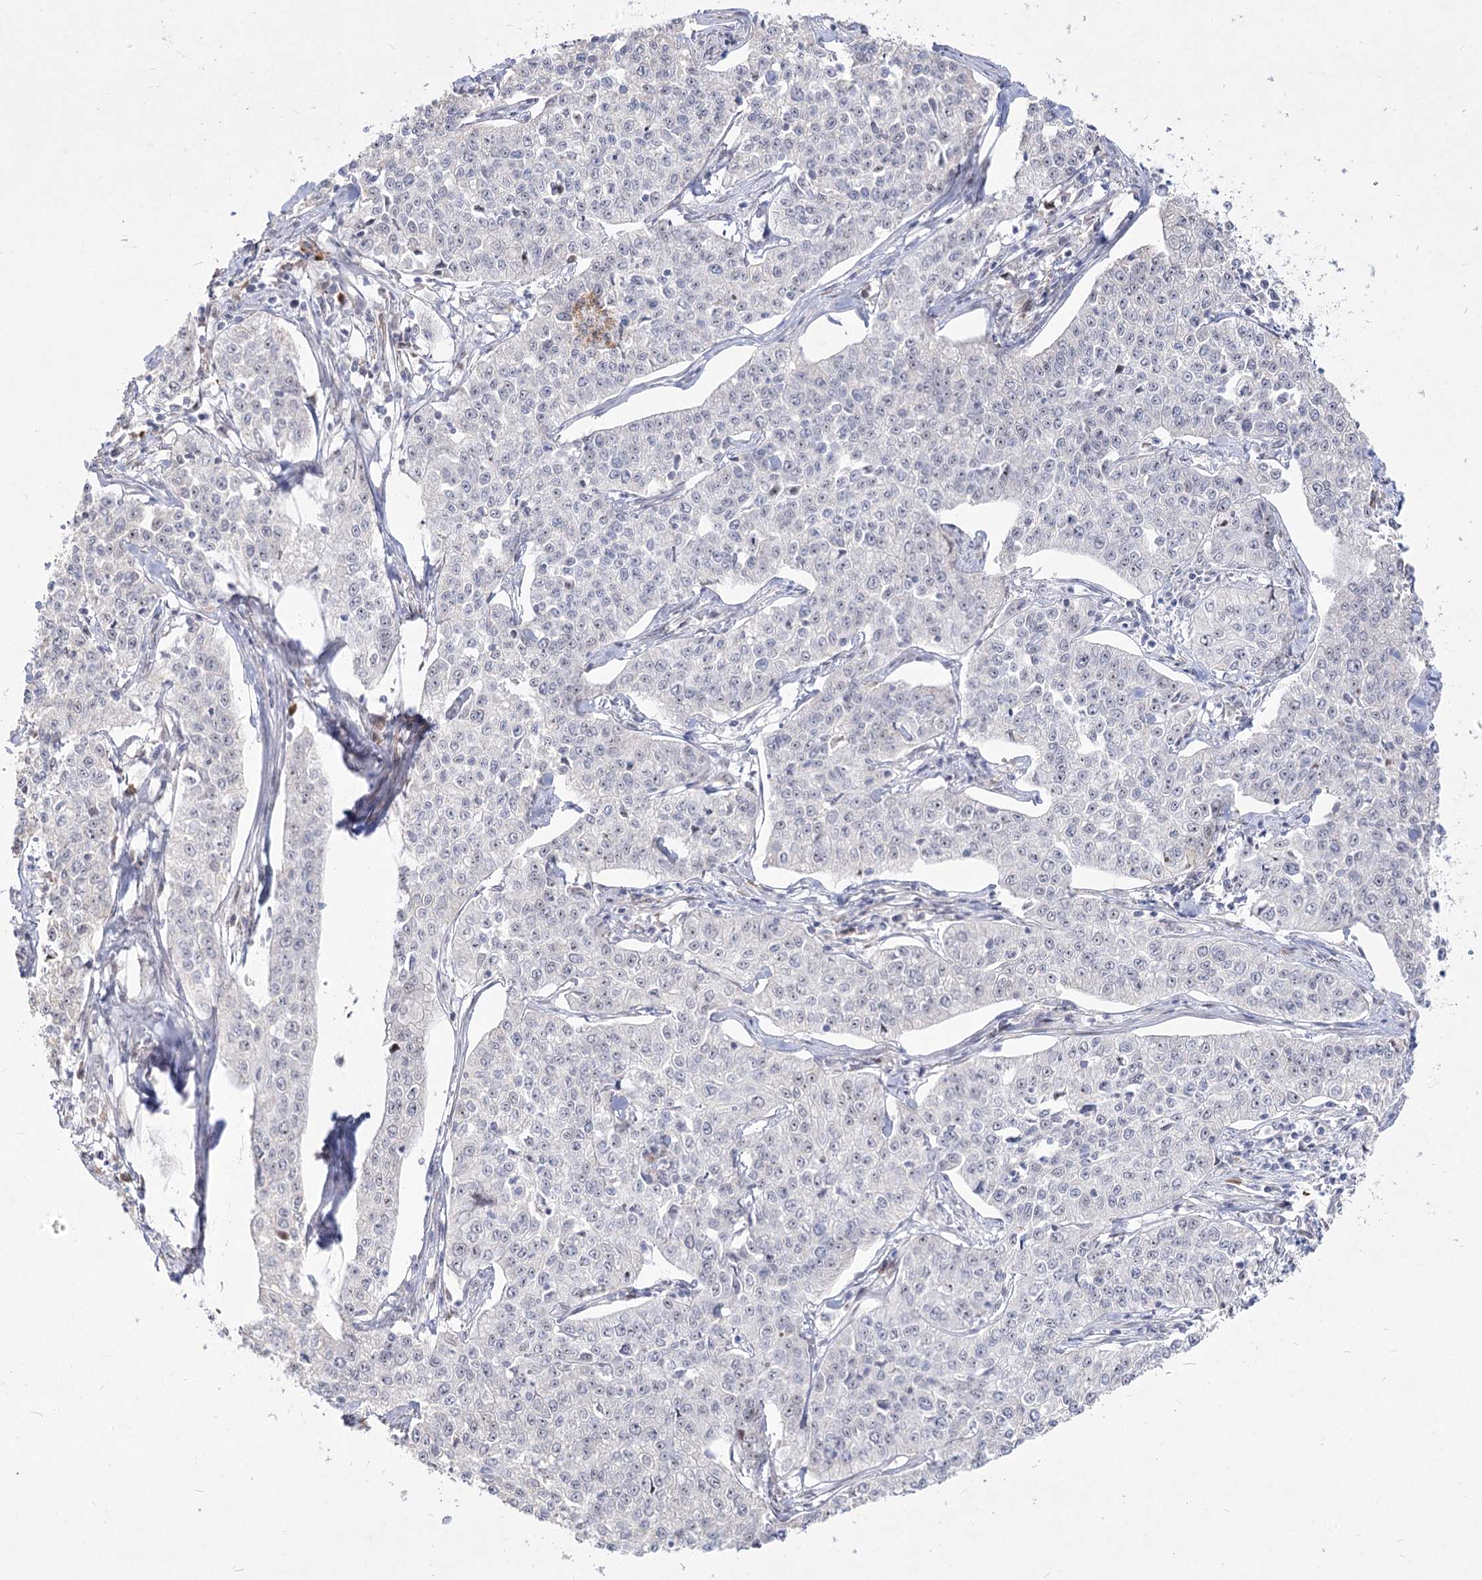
{"staining": {"intensity": "negative", "quantity": "none", "location": "none"}, "tissue": "cervical cancer", "cell_type": "Tumor cells", "image_type": "cancer", "snomed": [{"axis": "morphology", "description": "Squamous cell carcinoma, NOS"}, {"axis": "topography", "description": "Cervix"}], "caption": "This photomicrograph is of cervical squamous cell carcinoma stained with IHC to label a protein in brown with the nuclei are counter-stained blue. There is no expression in tumor cells.", "gene": "DDX50", "patient": {"sex": "female", "age": 35}}